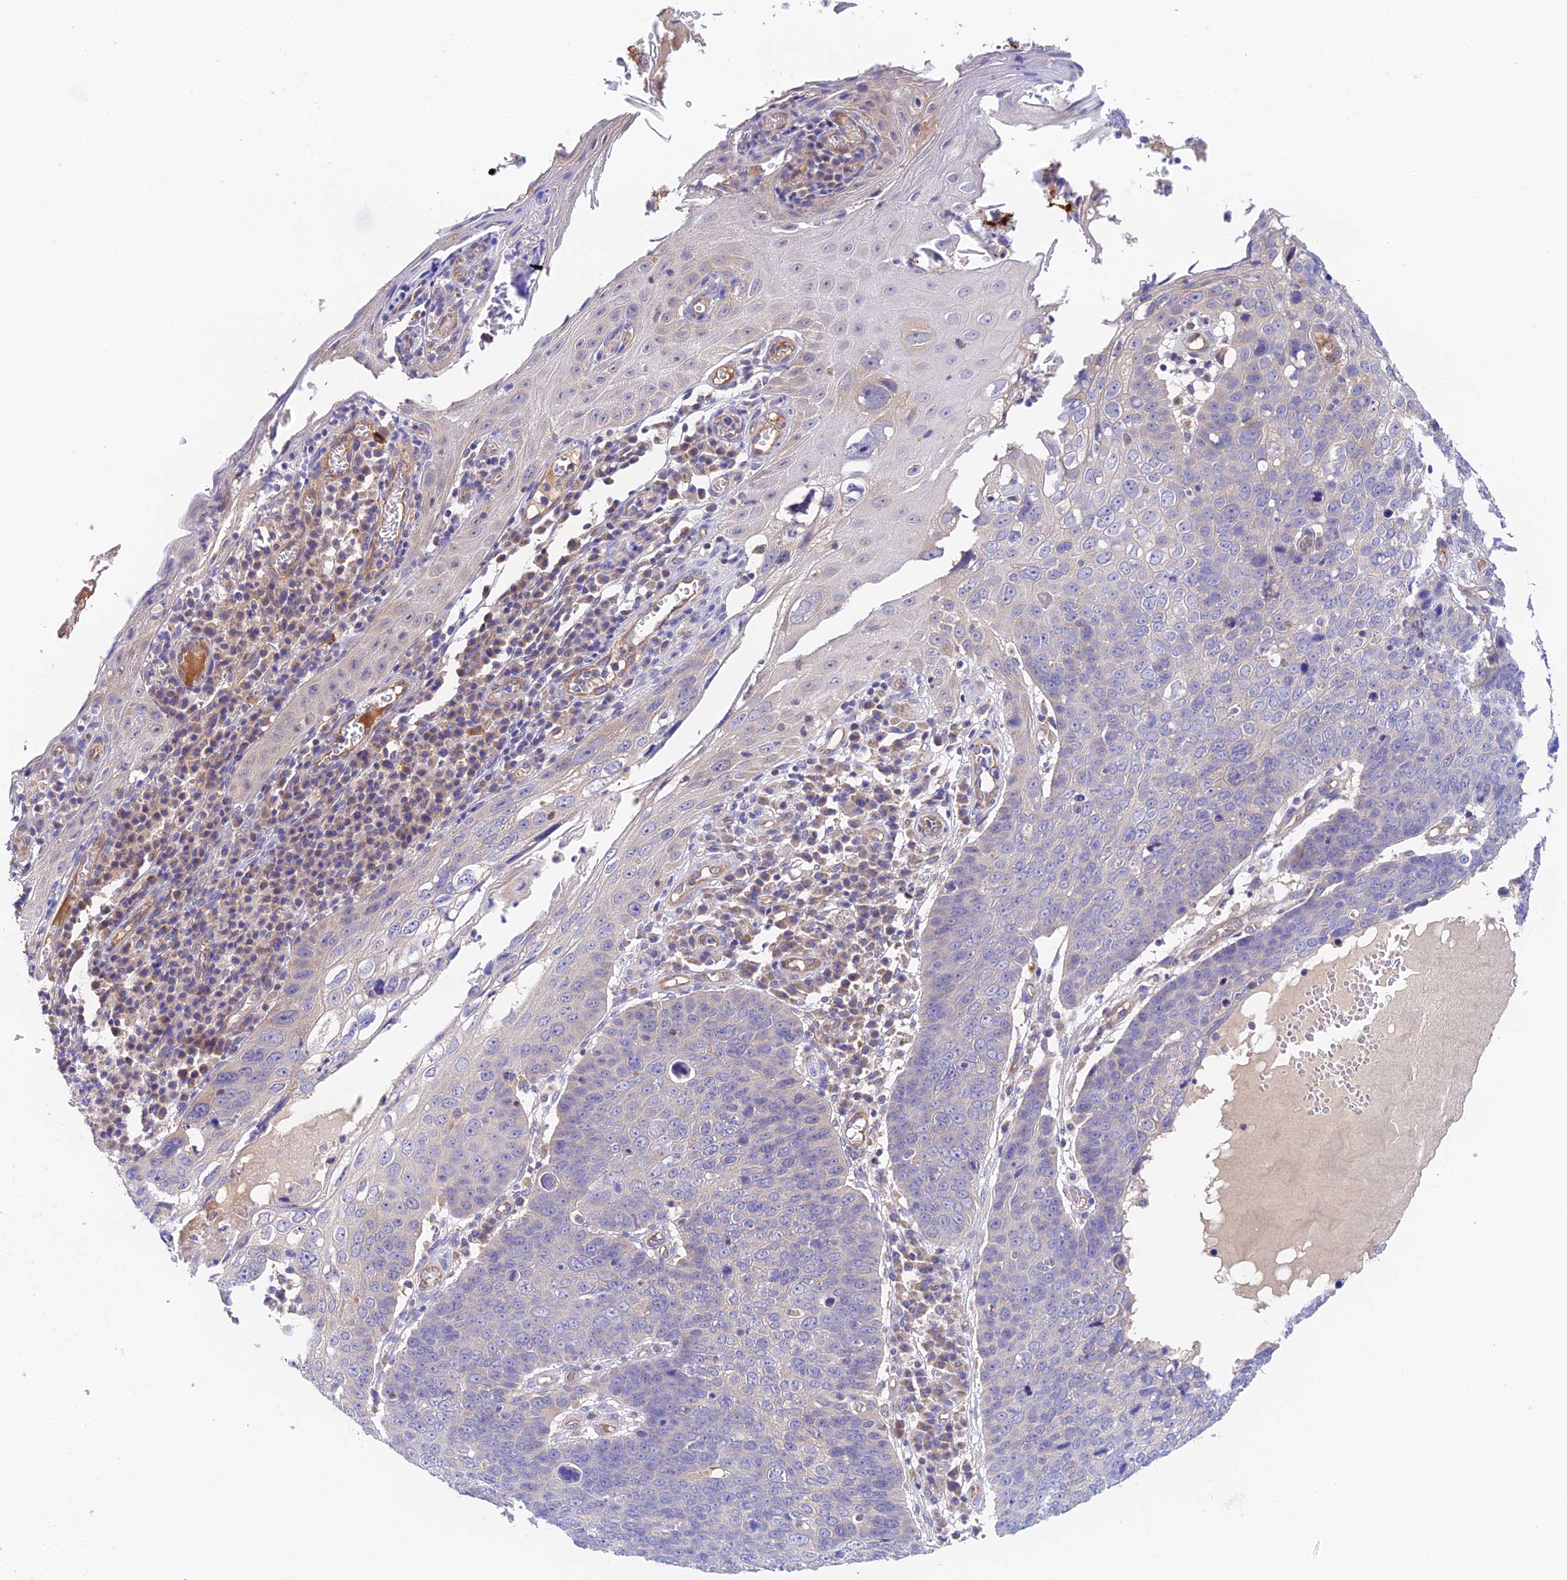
{"staining": {"intensity": "negative", "quantity": "none", "location": "none"}, "tissue": "skin cancer", "cell_type": "Tumor cells", "image_type": "cancer", "snomed": [{"axis": "morphology", "description": "Squamous cell carcinoma, NOS"}, {"axis": "topography", "description": "Skin"}], "caption": "This micrograph is of skin cancer stained with immunohistochemistry to label a protein in brown with the nuclei are counter-stained blue. There is no positivity in tumor cells. (Brightfield microscopy of DAB (3,3'-diaminobenzidine) immunohistochemistry at high magnification).", "gene": "RANBP6", "patient": {"sex": "male", "age": 71}}